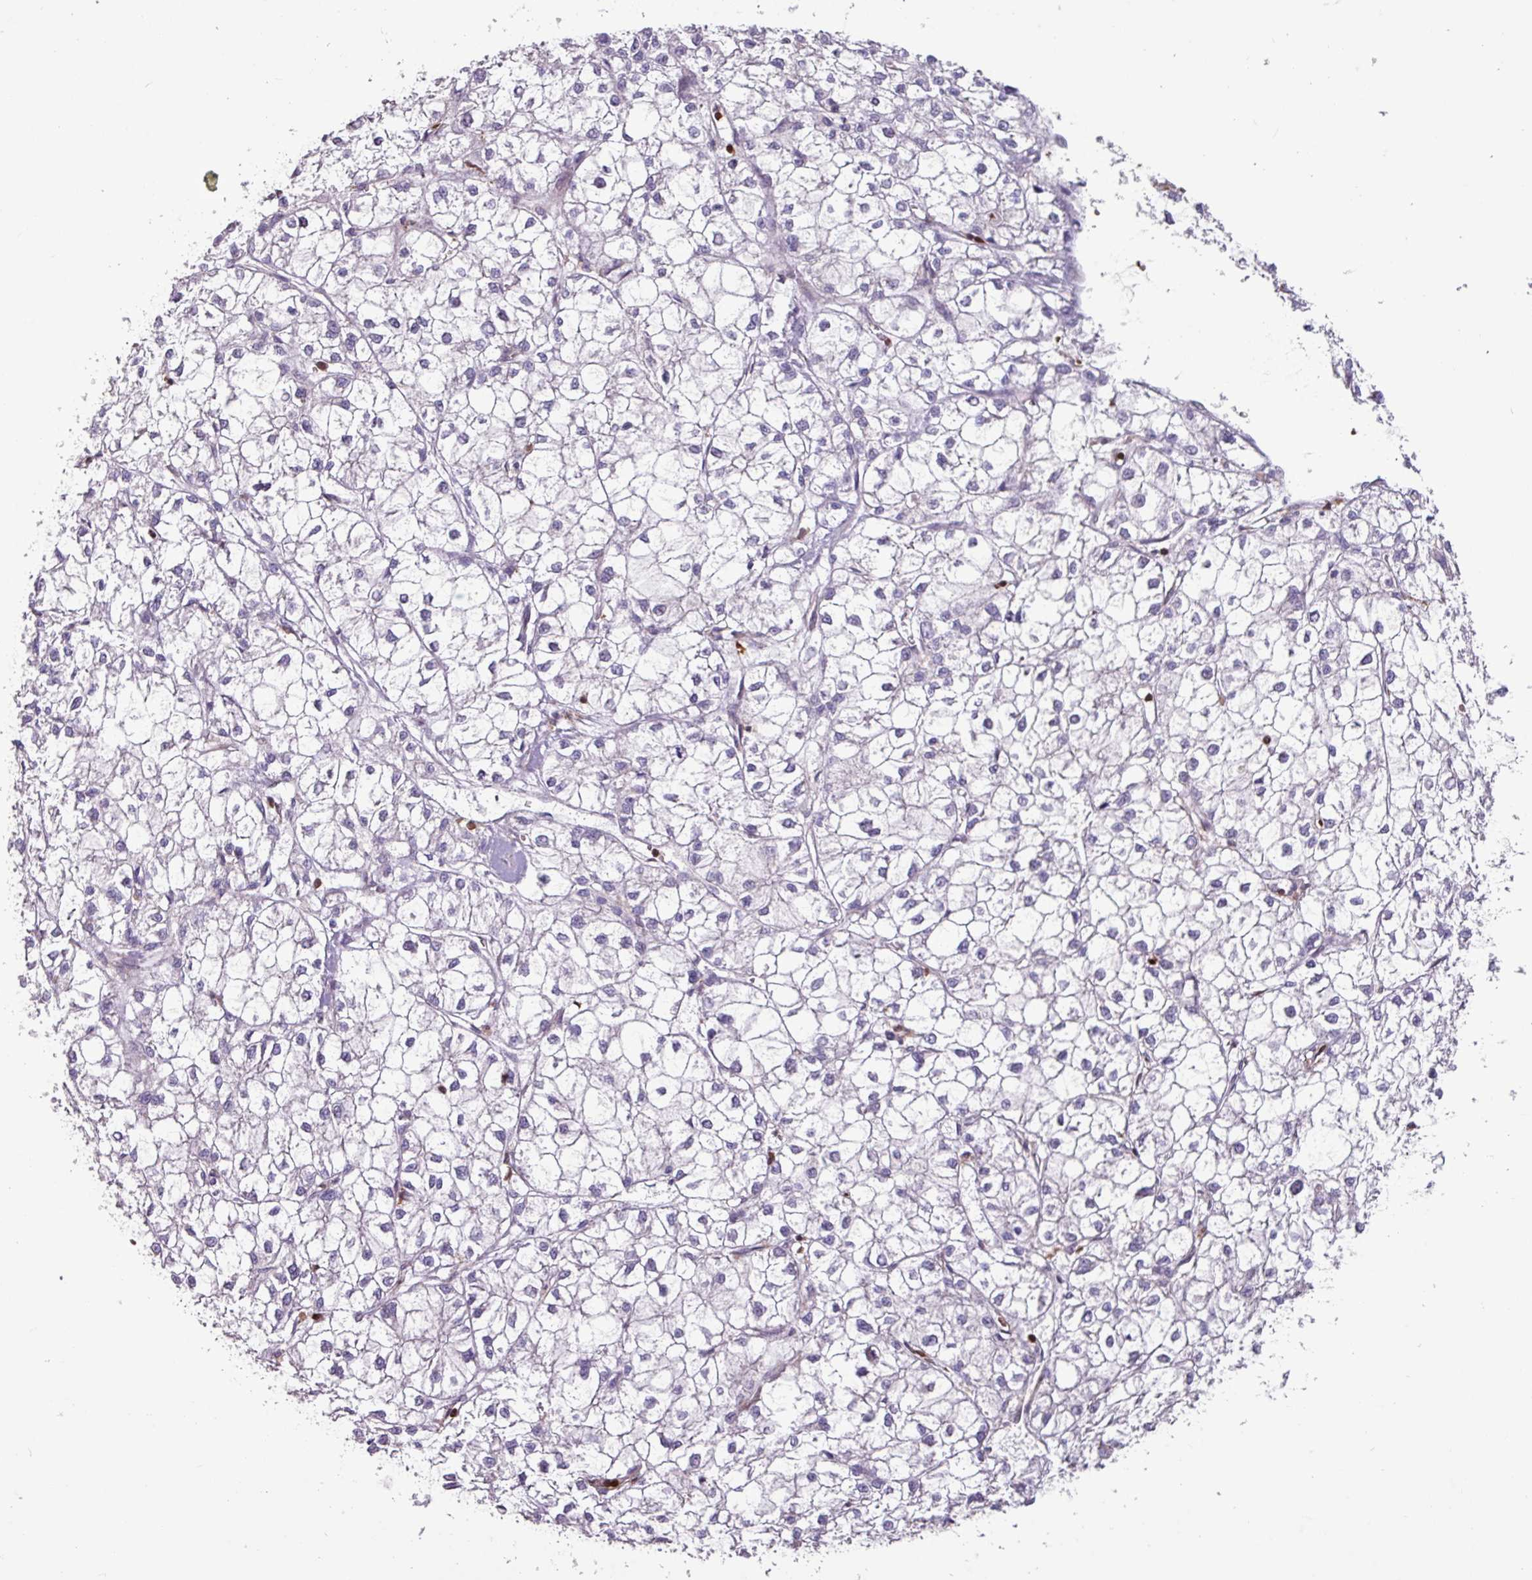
{"staining": {"intensity": "negative", "quantity": "none", "location": "none"}, "tissue": "liver cancer", "cell_type": "Tumor cells", "image_type": "cancer", "snomed": [{"axis": "morphology", "description": "Carcinoma, Hepatocellular, NOS"}, {"axis": "topography", "description": "Liver"}], "caption": "Immunohistochemistry (IHC) histopathology image of human liver cancer stained for a protein (brown), which shows no staining in tumor cells.", "gene": "SEC61G", "patient": {"sex": "female", "age": 43}}